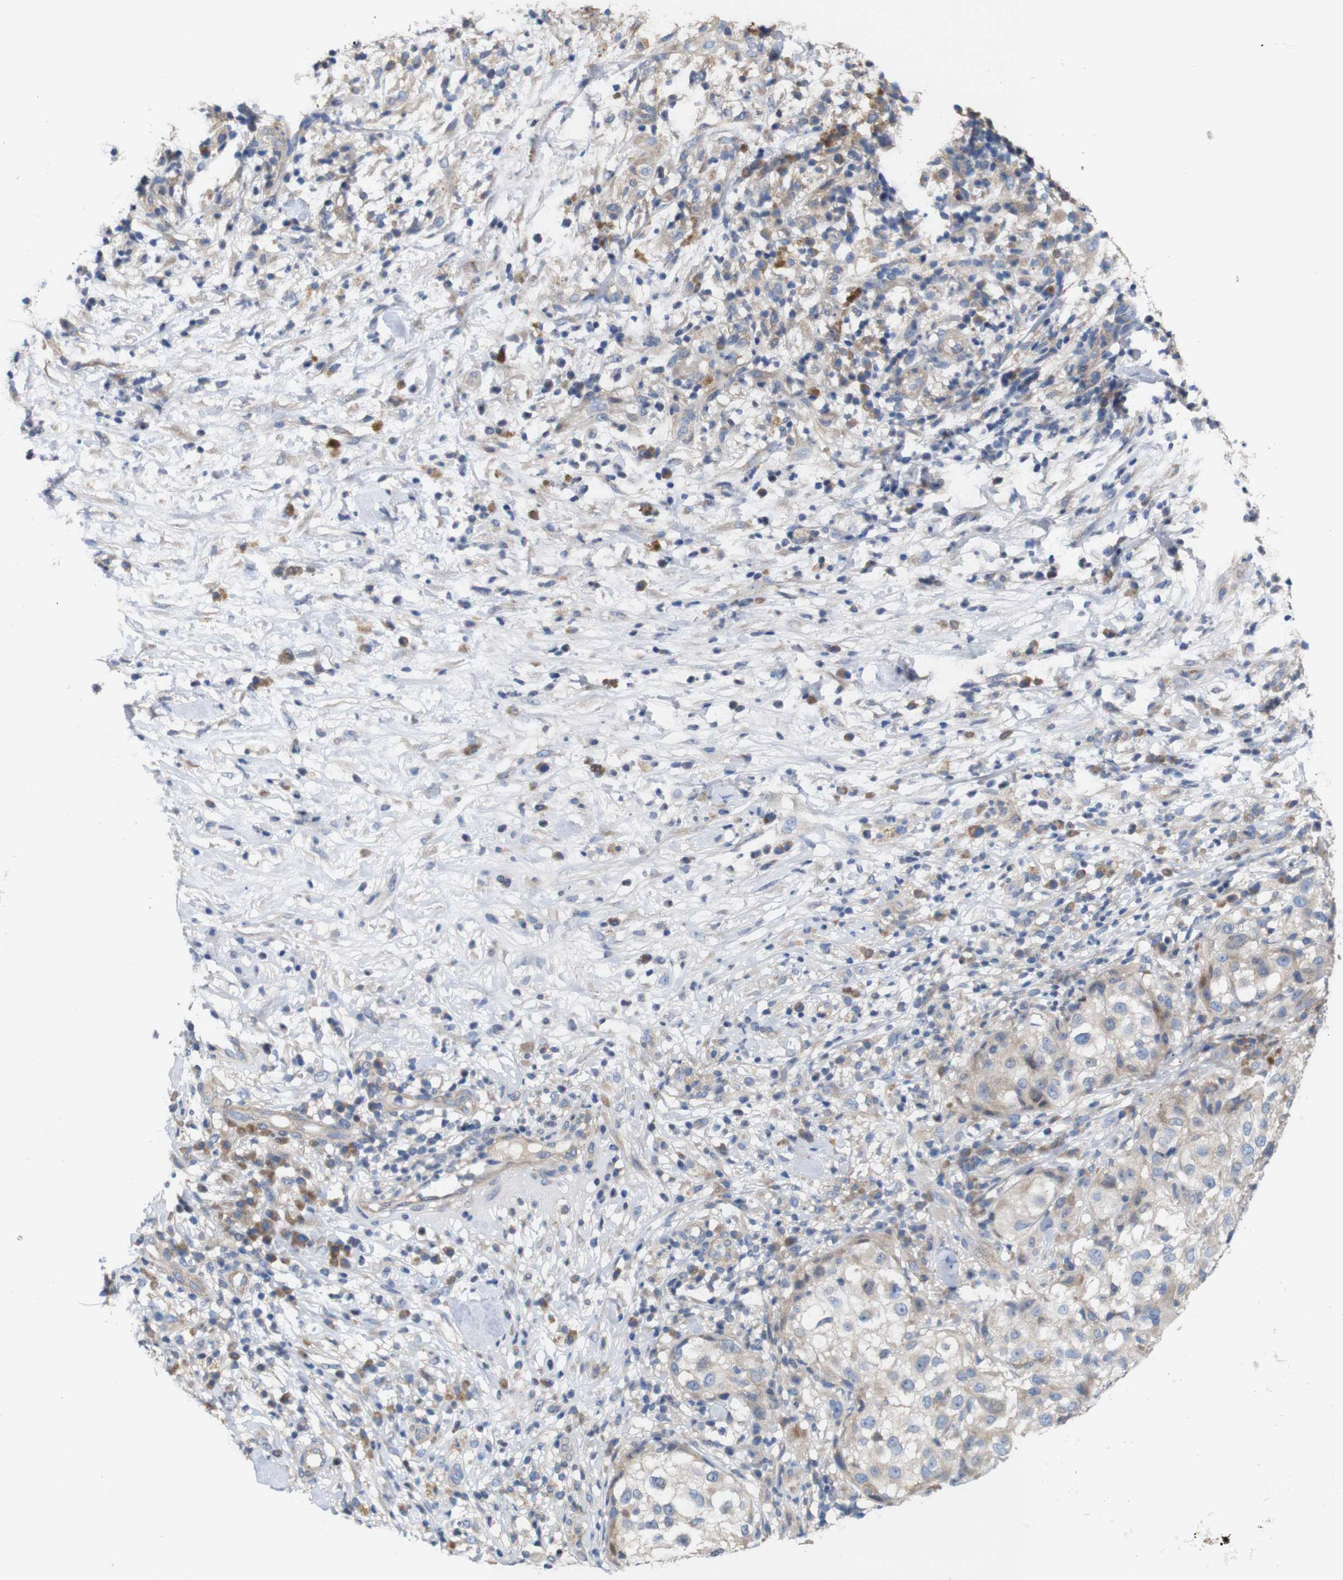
{"staining": {"intensity": "negative", "quantity": "none", "location": "none"}, "tissue": "melanoma", "cell_type": "Tumor cells", "image_type": "cancer", "snomed": [{"axis": "morphology", "description": "Necrosis, NOS"}, {"axis": "morphology", "description": "Malignant melanoma, NOS"}, {"axis": "topography", "description": "Skin"}], "caption": "DAB immunohistochemical staining of malignant melanoma exhibits no significant staining in tumor cells. The staining is performed using DAB brown chromogen with nuclei counter-stained in using hematoxylin.", "gene": "MYEOV", "patient": {"sex": "female", "age": 87}}